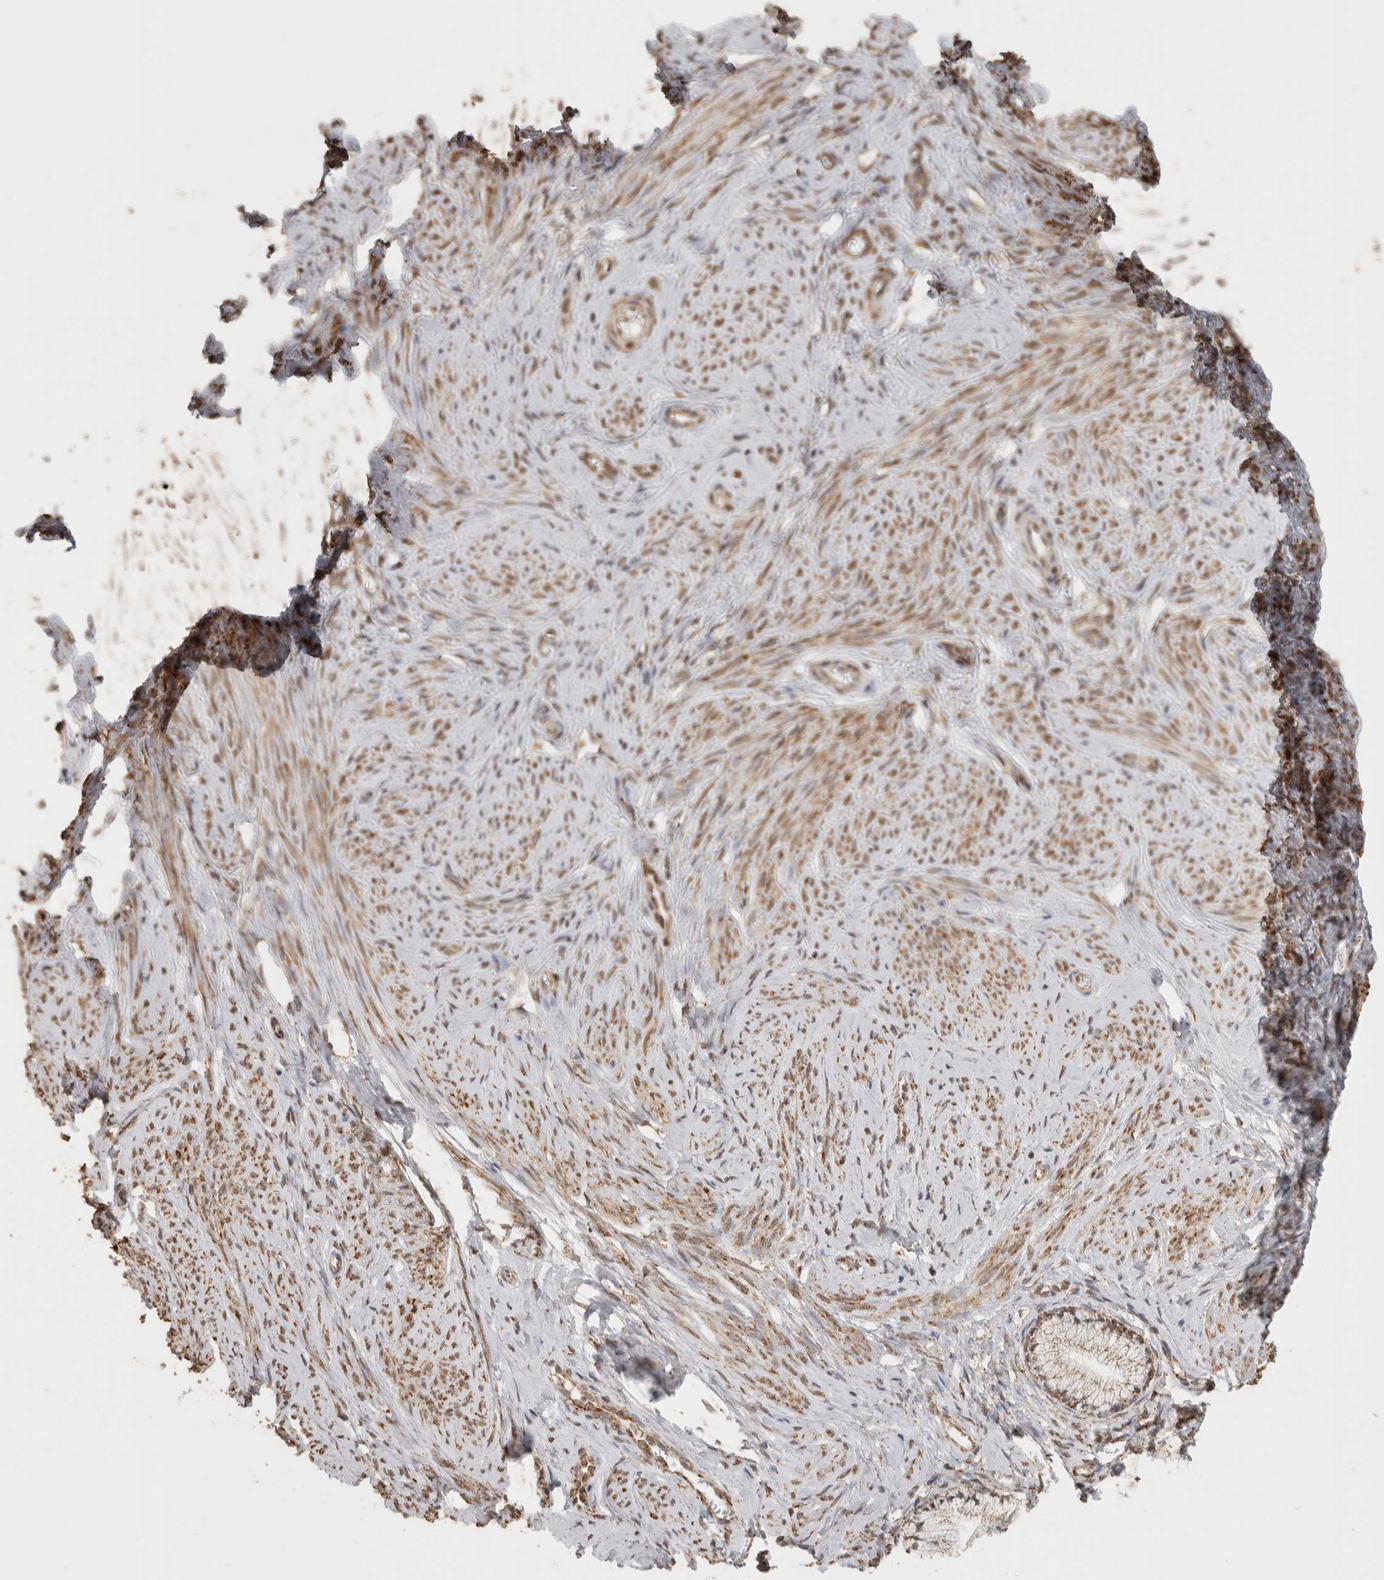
{"staining": {"intensity": "moderate", "quantity": ">75%", "location": "cytoplasmic/membranous"}, "tissue": "cervix", "cell_type": "Glandular cells", "image_type": "normal", "snomed": [{"axis": "morphology", "description": "Normal tissue, NOS"}, {"axis": "topography", "description": "Cervix"}], "caption": "Immunohistochemical staining of benign cervix shows >75% levels of moderate cytoplasmic/membranous protein positivity in approximately >75% of glandular cells.", "gene": "BNIP3L", "patient": {"sex": "female", "age": 36}}